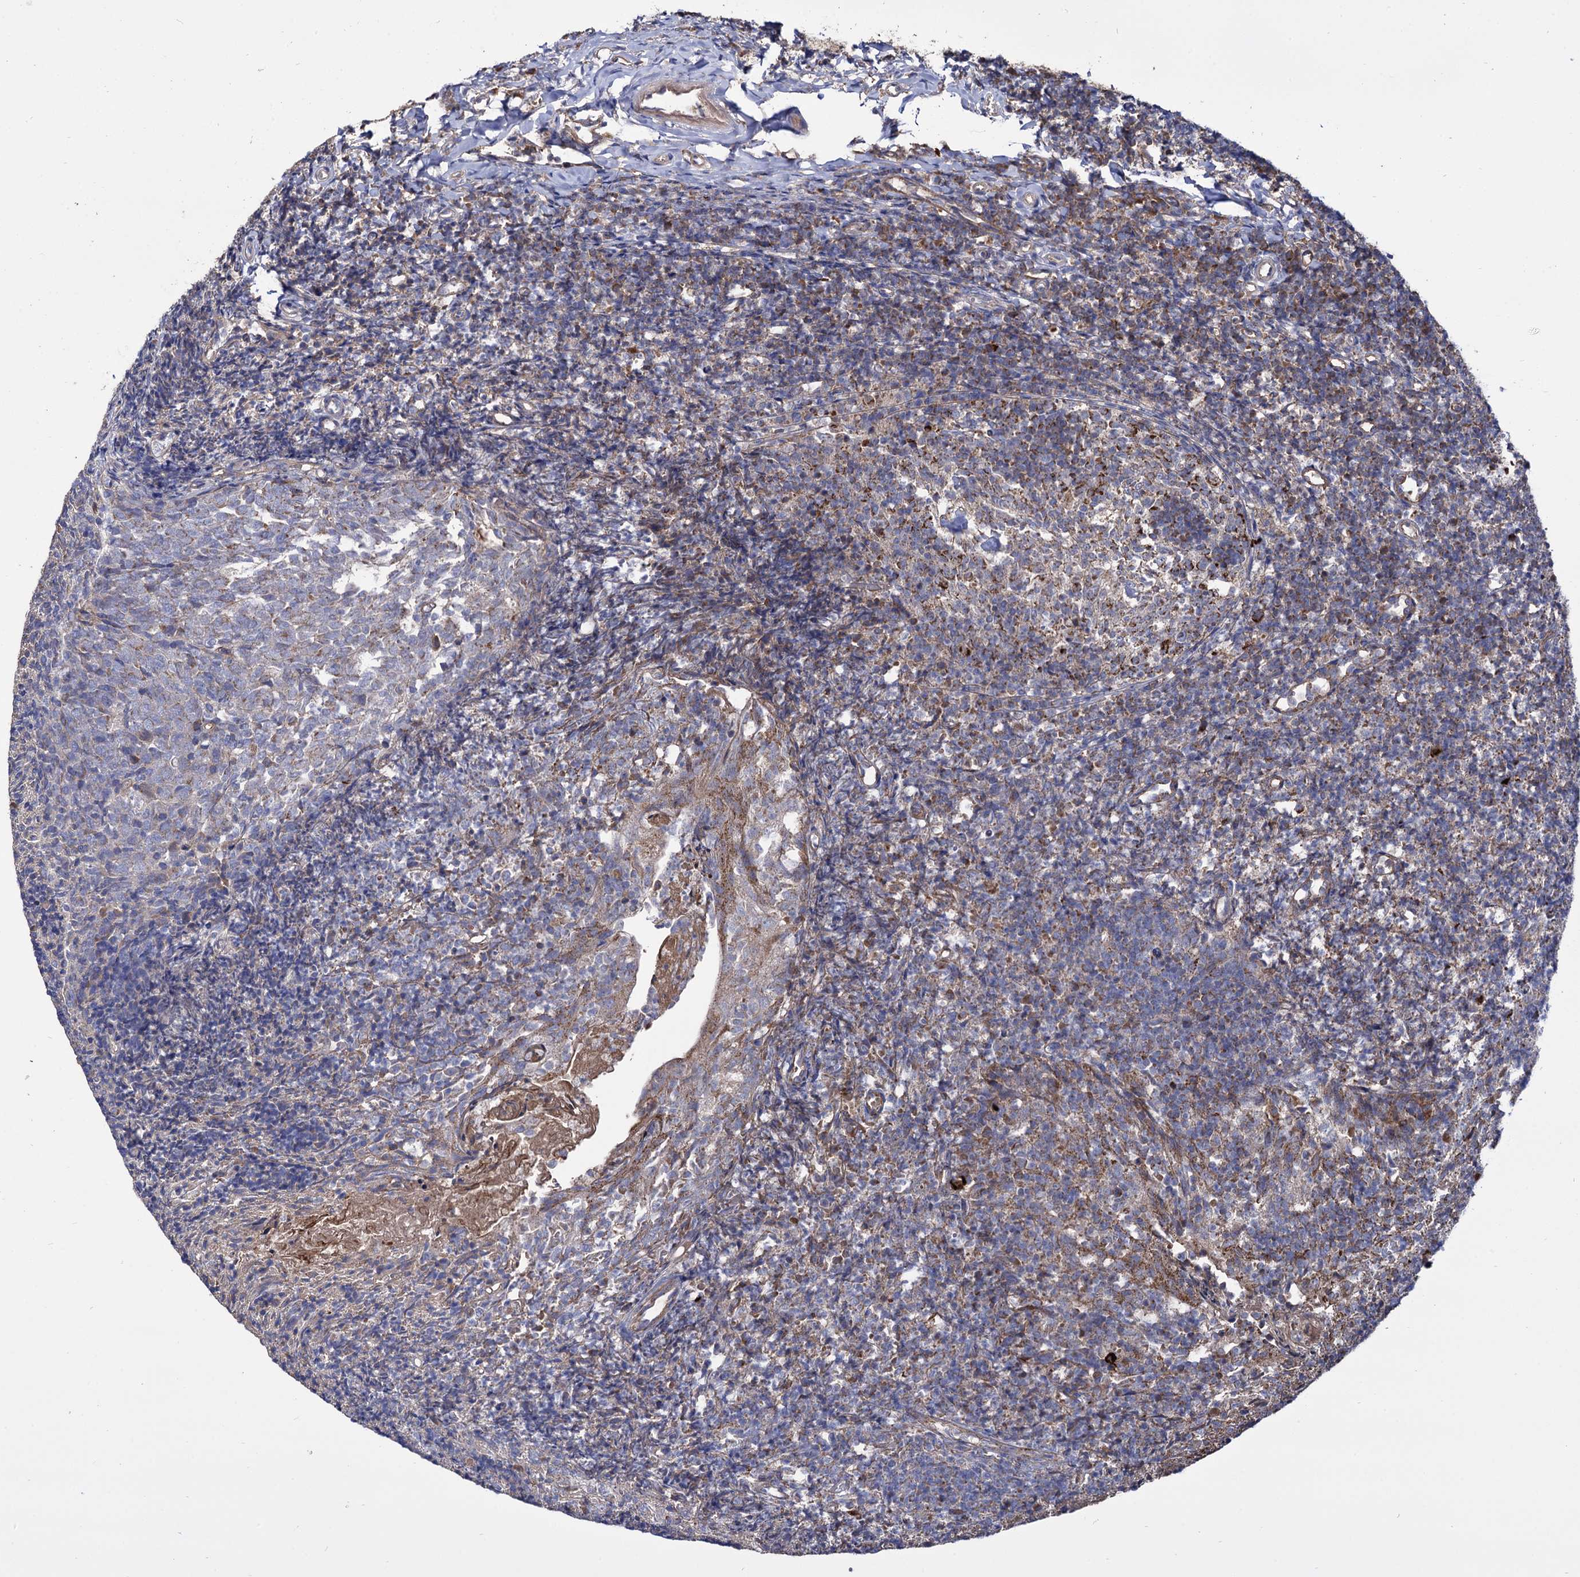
{"staining": {"intensity": "strong", "quantity": "25%-75%", "location": "cytoplasmic/membranous"}, "tissue": "tonsil", "cell_type": "Germinal center cells", "image_type": "normal", "snomed": [{"axis": "morphology", "description": "Normal tissue, NOS"}, {"axis": "topography", "description": "Tonsil"}], "caption": "Normal tonsil reveals strong cytoplasmic/membranous positivity in about 25%-75% of germinal center cells, visualized by immunohistochemistry. (DAB (3,3'-diaminobenzidine) IHC, brown staining for protein, blue staining for nuclei).", "gene": "IQCH", "patient": {"sex": "female", "age": 10}}